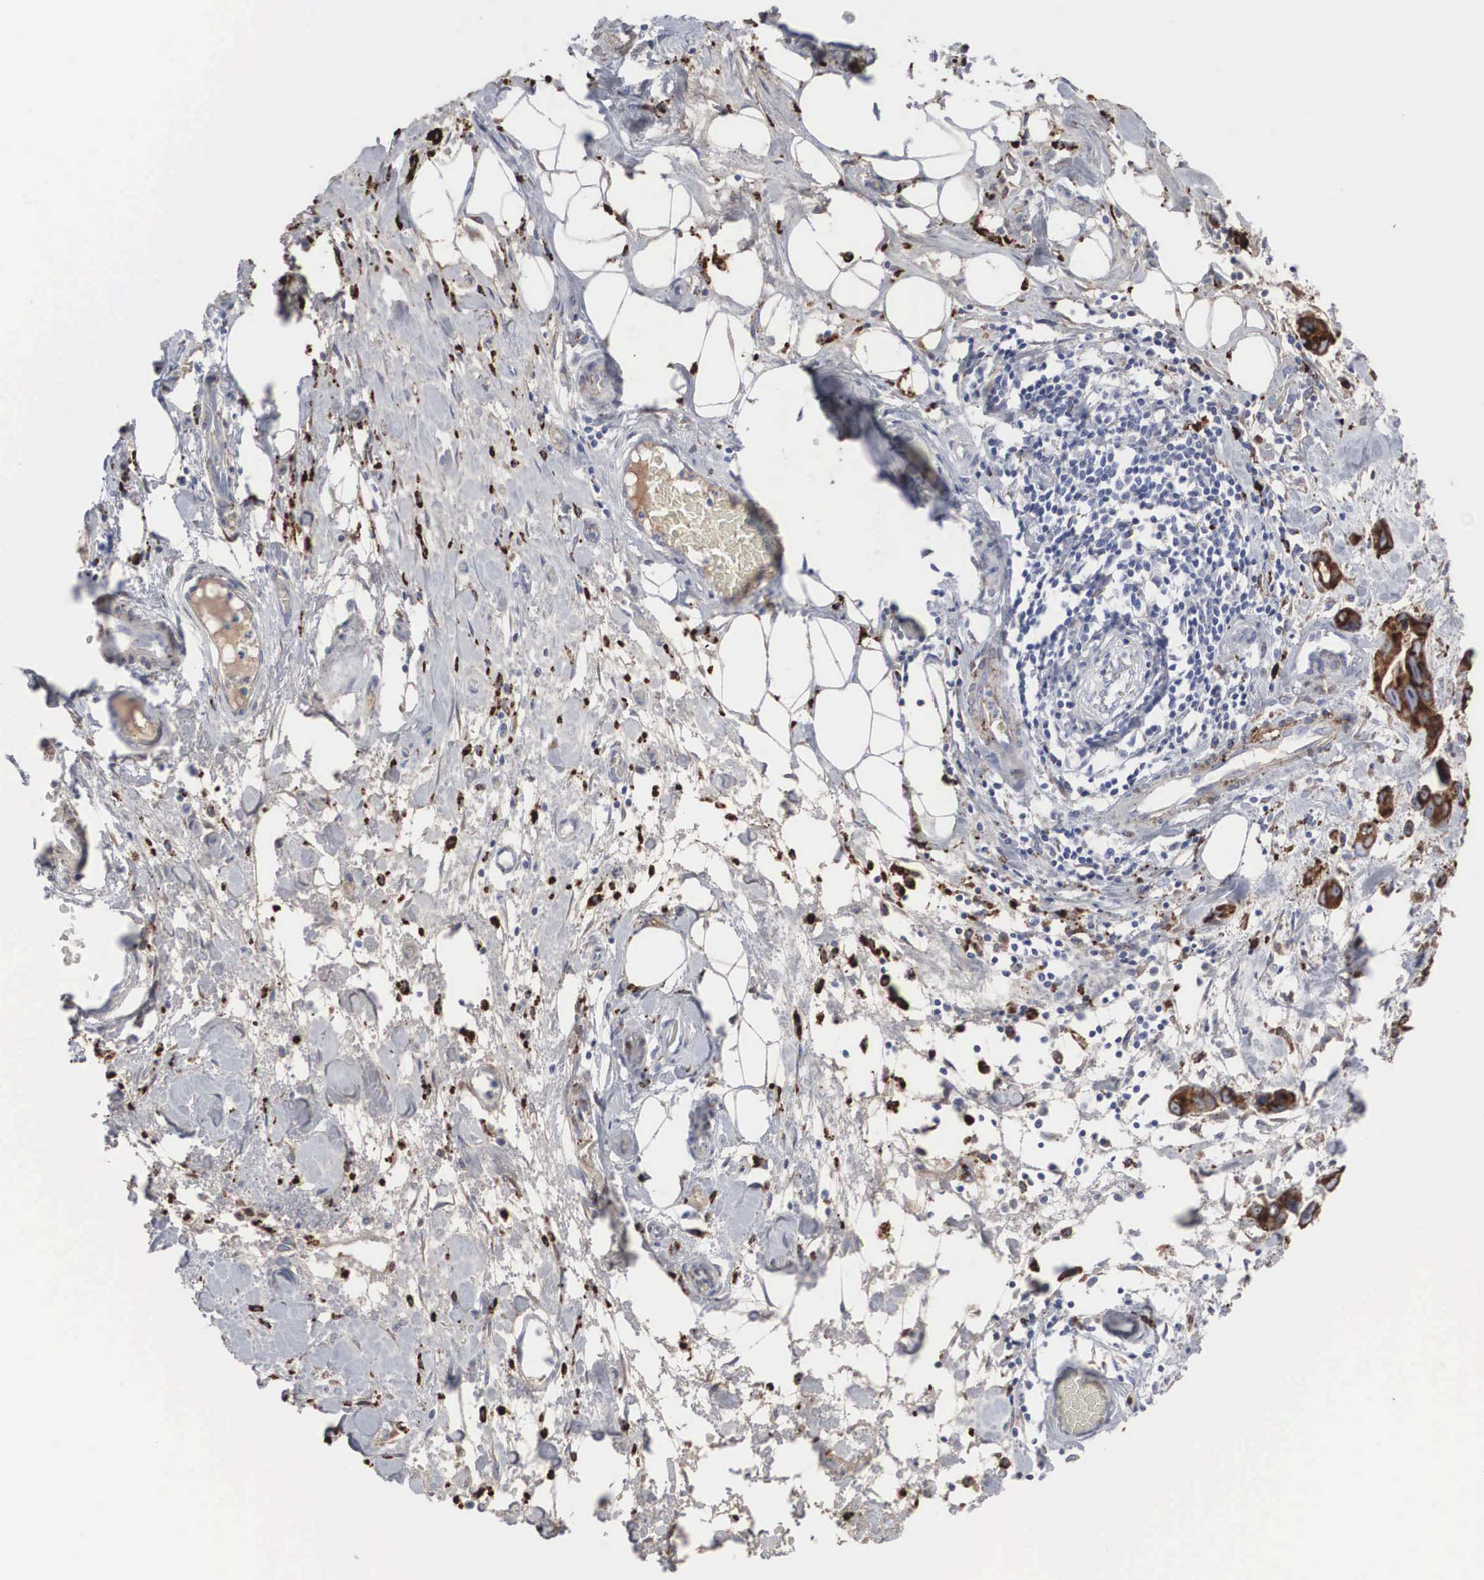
{"staining": {"intensity": "moderate", "quantity": ">75%", "location": "cytoplasmic/membranous"}, "tissue": "stomach cancer", "cell_type": "Tumor cells", "image_type": "cancer", "snomed": [{"axis": "morphology", "description": "Adenocarcinoma, NOS"}, {"axis": "topography", "description": "Stomach, upper"}], "caption": "Immunohistochemistry staining of stomach cancer (adenocarcinoma), which demonstrates medium levels of moderate cytoplasmic/membranous staining in about >75% of tumor cells indicating moderate cytoplasmic/membranous protein expression. The staining was performed using DAB (3,3'-diaminobenzidine) (brown) for protein detection and nuclei were counterstained in hematoxylin (blue).", "gene": "LGALS3BP", "patient": {"sex": "male", "age": 47}}